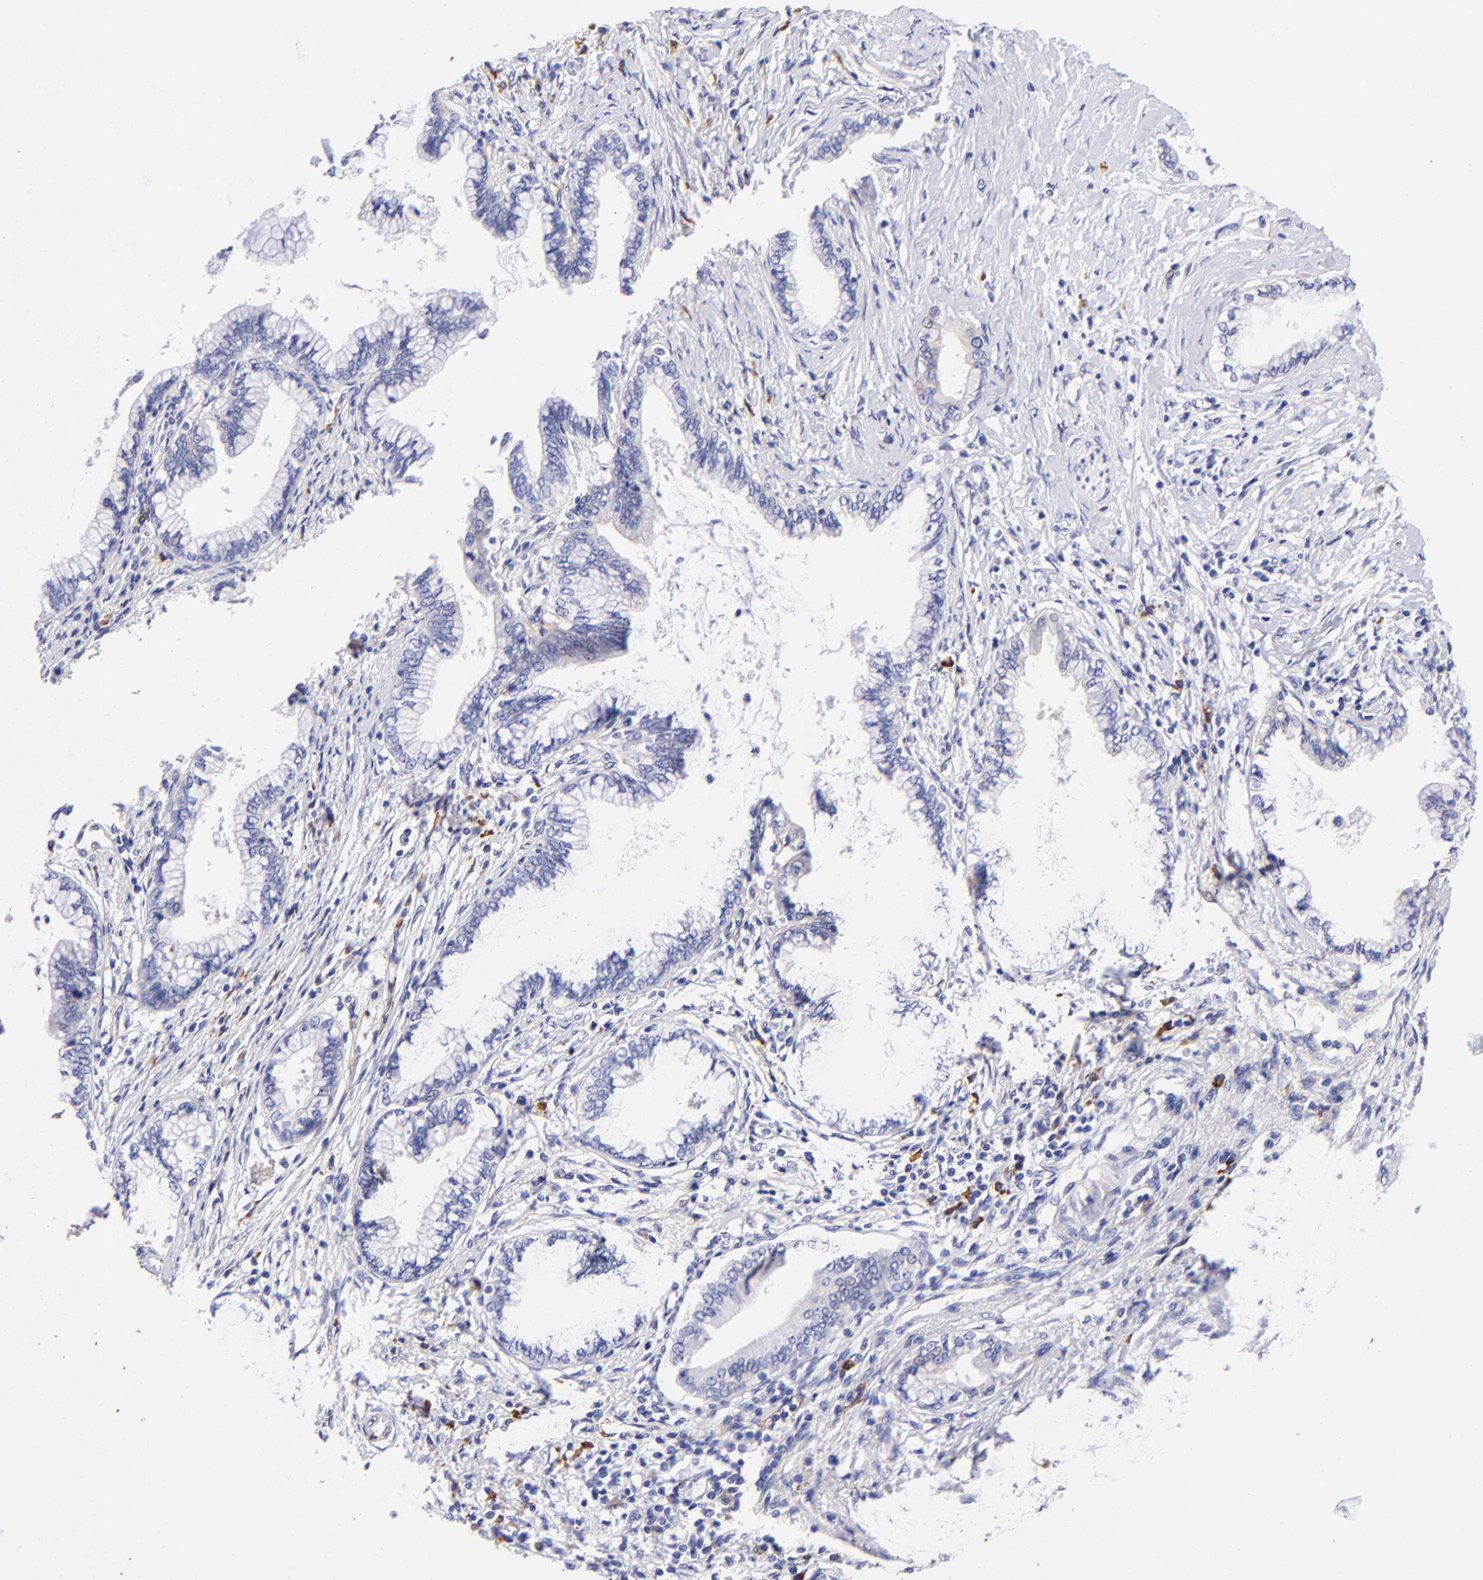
{"staining": {"intensity": "weak", "quantity": "<25%", "location": "cytoplasmic/membranous"}, "tissue": "pancreatic cancer", "cell_type": "Tumor cells", "image_type": "cancer", "snomed": [{"axis": "morphology", "description": "Adenocarcinoma, NOS"}, {"axis": "topography", "description": "Pancreas"}], "caption": "High magnification brightfield microscopy of pancreatic adenocarcinoma stained with DAB (brown) and counterstained with hematoxylin (blue): tumor cells show no significant expression.", "gene": "PPFIBP1", "patient": {"sex": "female", "age": 64}}